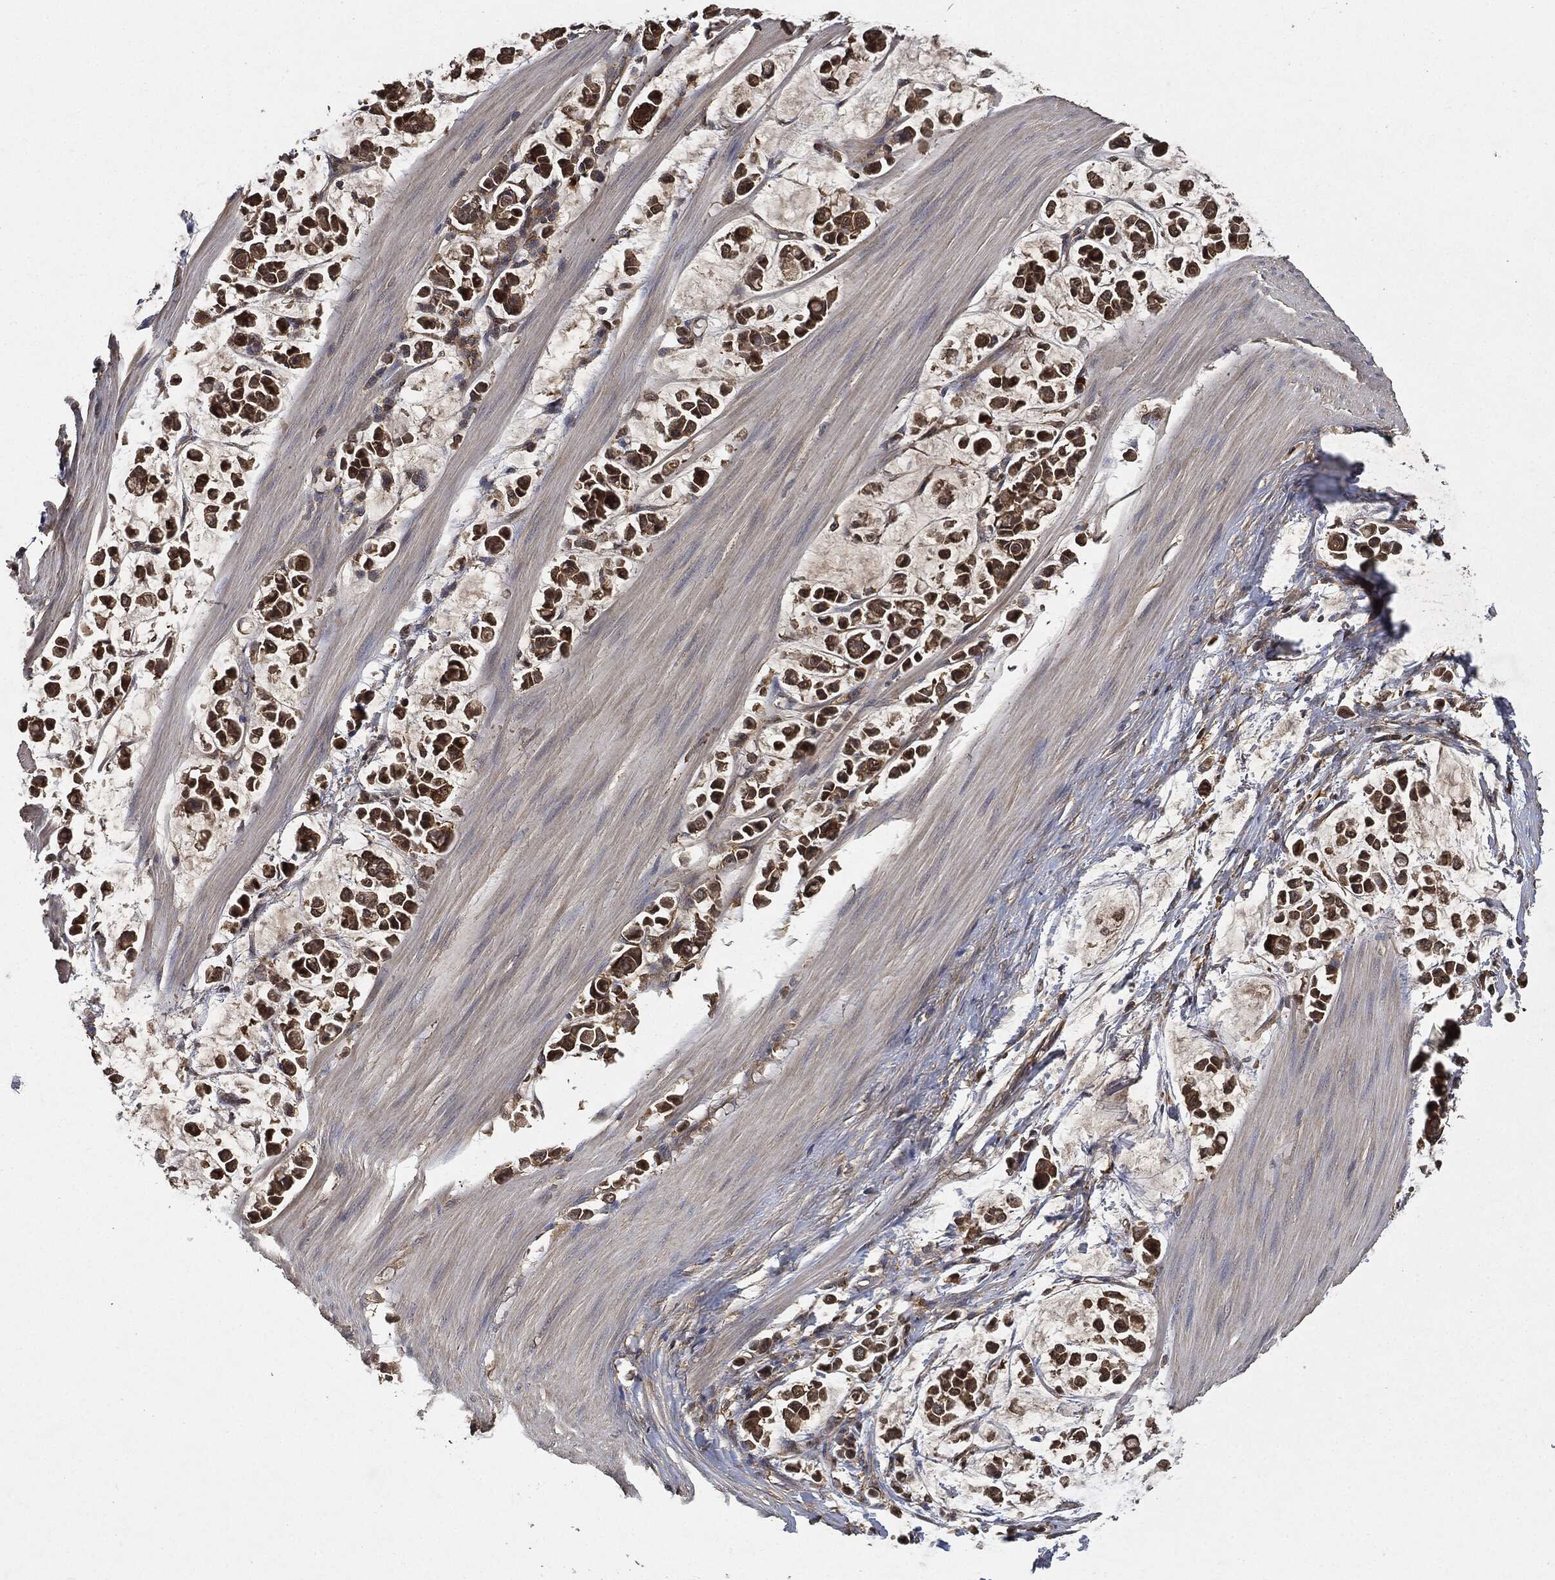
{"staining": {"intensity": "strong", "quantity": ">75%", "location": "cytoplasmic/membranous"}, "tissue": "stomach cancer", "cell_type": "Tumor cells", "image_type": "cancer", "snomed": [{"axis": "morphology", "description": "Adenocarcinoma, NOS"}, {"axis": "topography", "description": "Stomach"}], "caption": "Strong cytoplasmic/membranous positivity for a protein is seen in approximately >75% of tumor cells of stomach cancer (adenocarcinoma) using IHC.", "gene": "BRAF", "patient": {"sex": "male", "age": 82}}